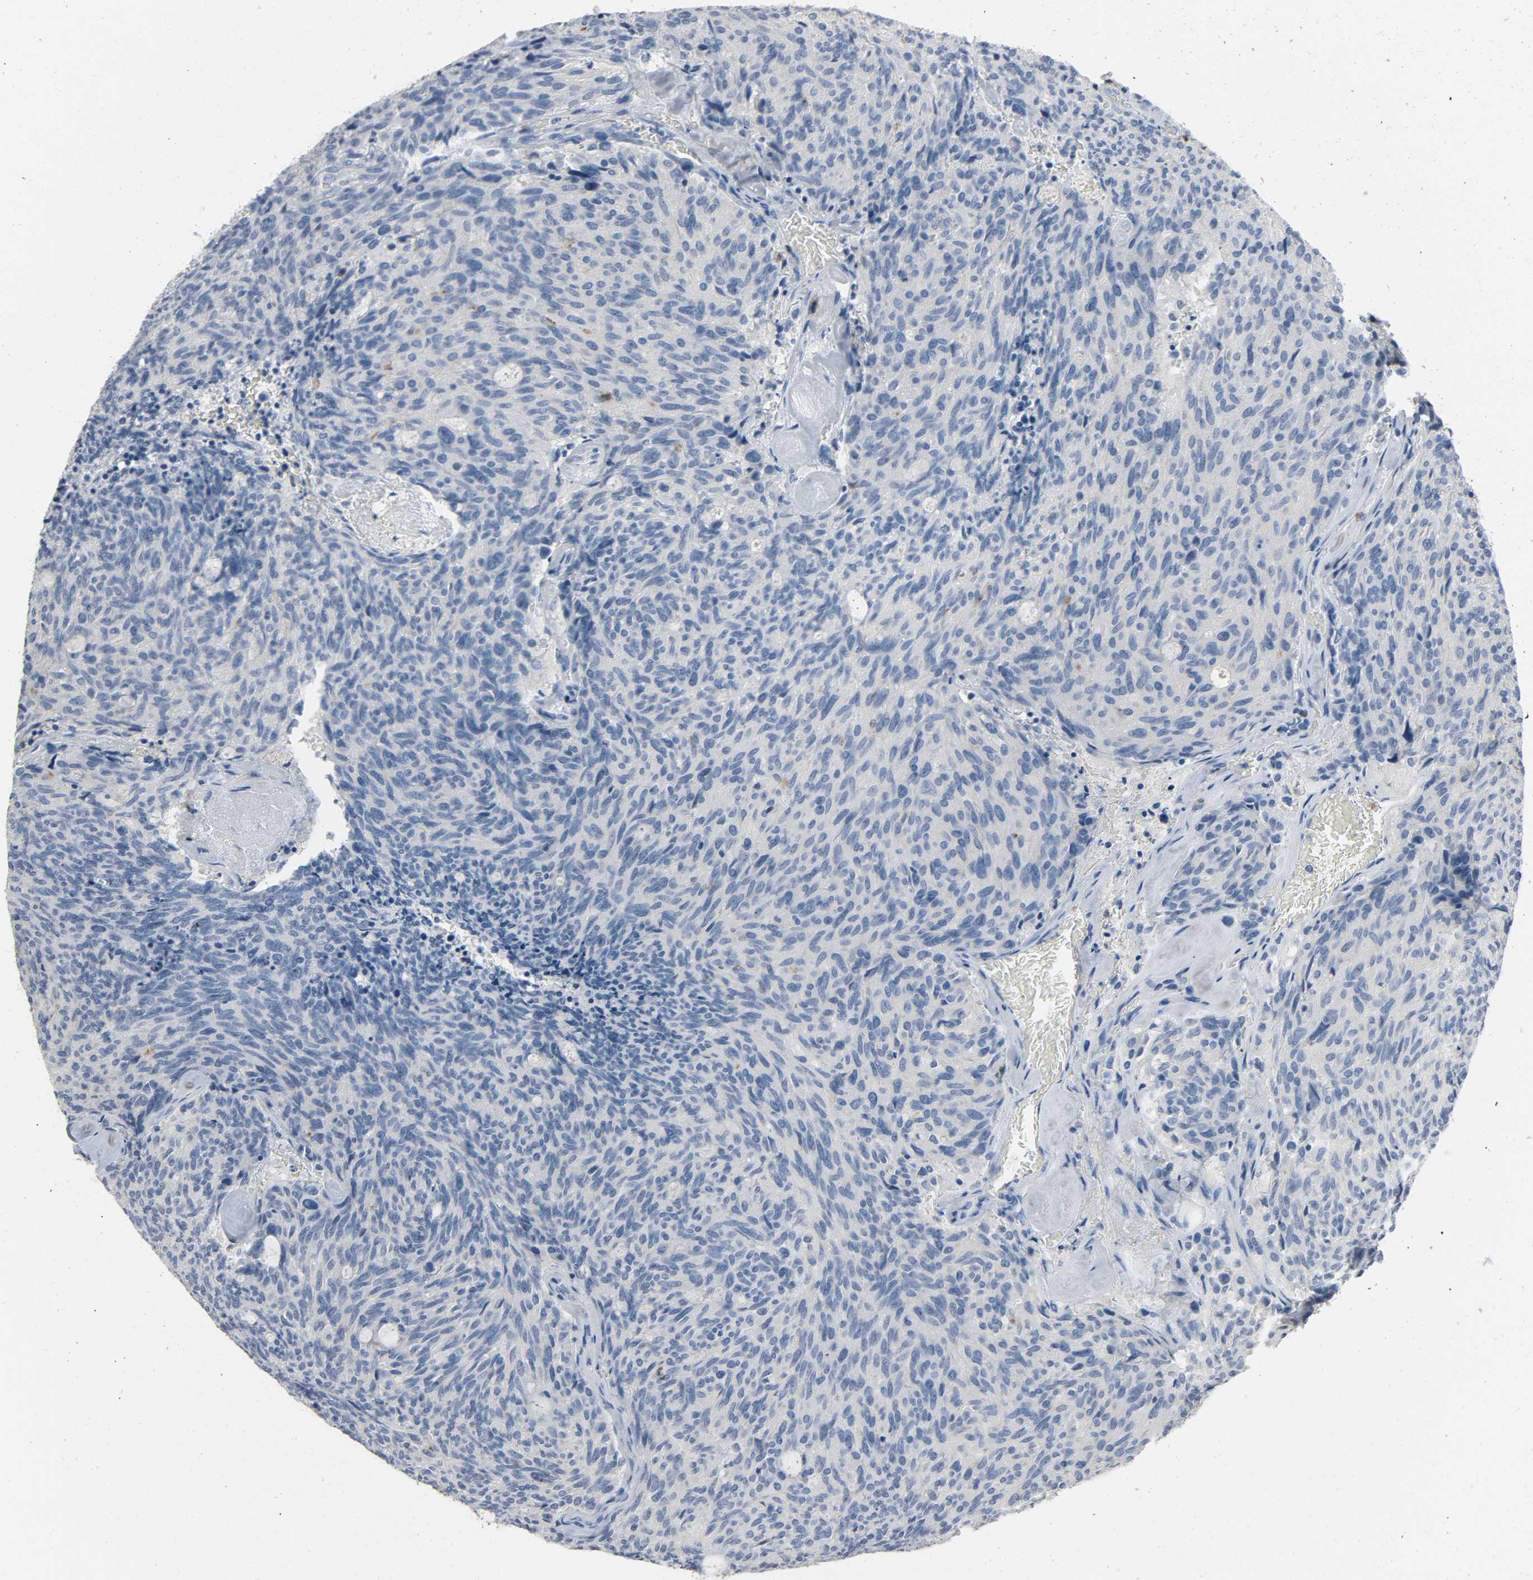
{"staining": {"intensity": "negative", "quantity": "none", "location": "none"}, "tissue": "carcinoid", "cell_type": "Tumor cells", "image_type": "cancer", "snomed": [{"axis": "morphology", "description": "Carcinoid, malignant, NOS"}, {"axis": "topography", "description": "Pancreas"}], "caption": "Carcinoid (malignant) was stained to show a protein in brown. There is no significant positivity in tumor cells.", "gene": "LCK", "patient": {"sex": "female", "age": 54}}